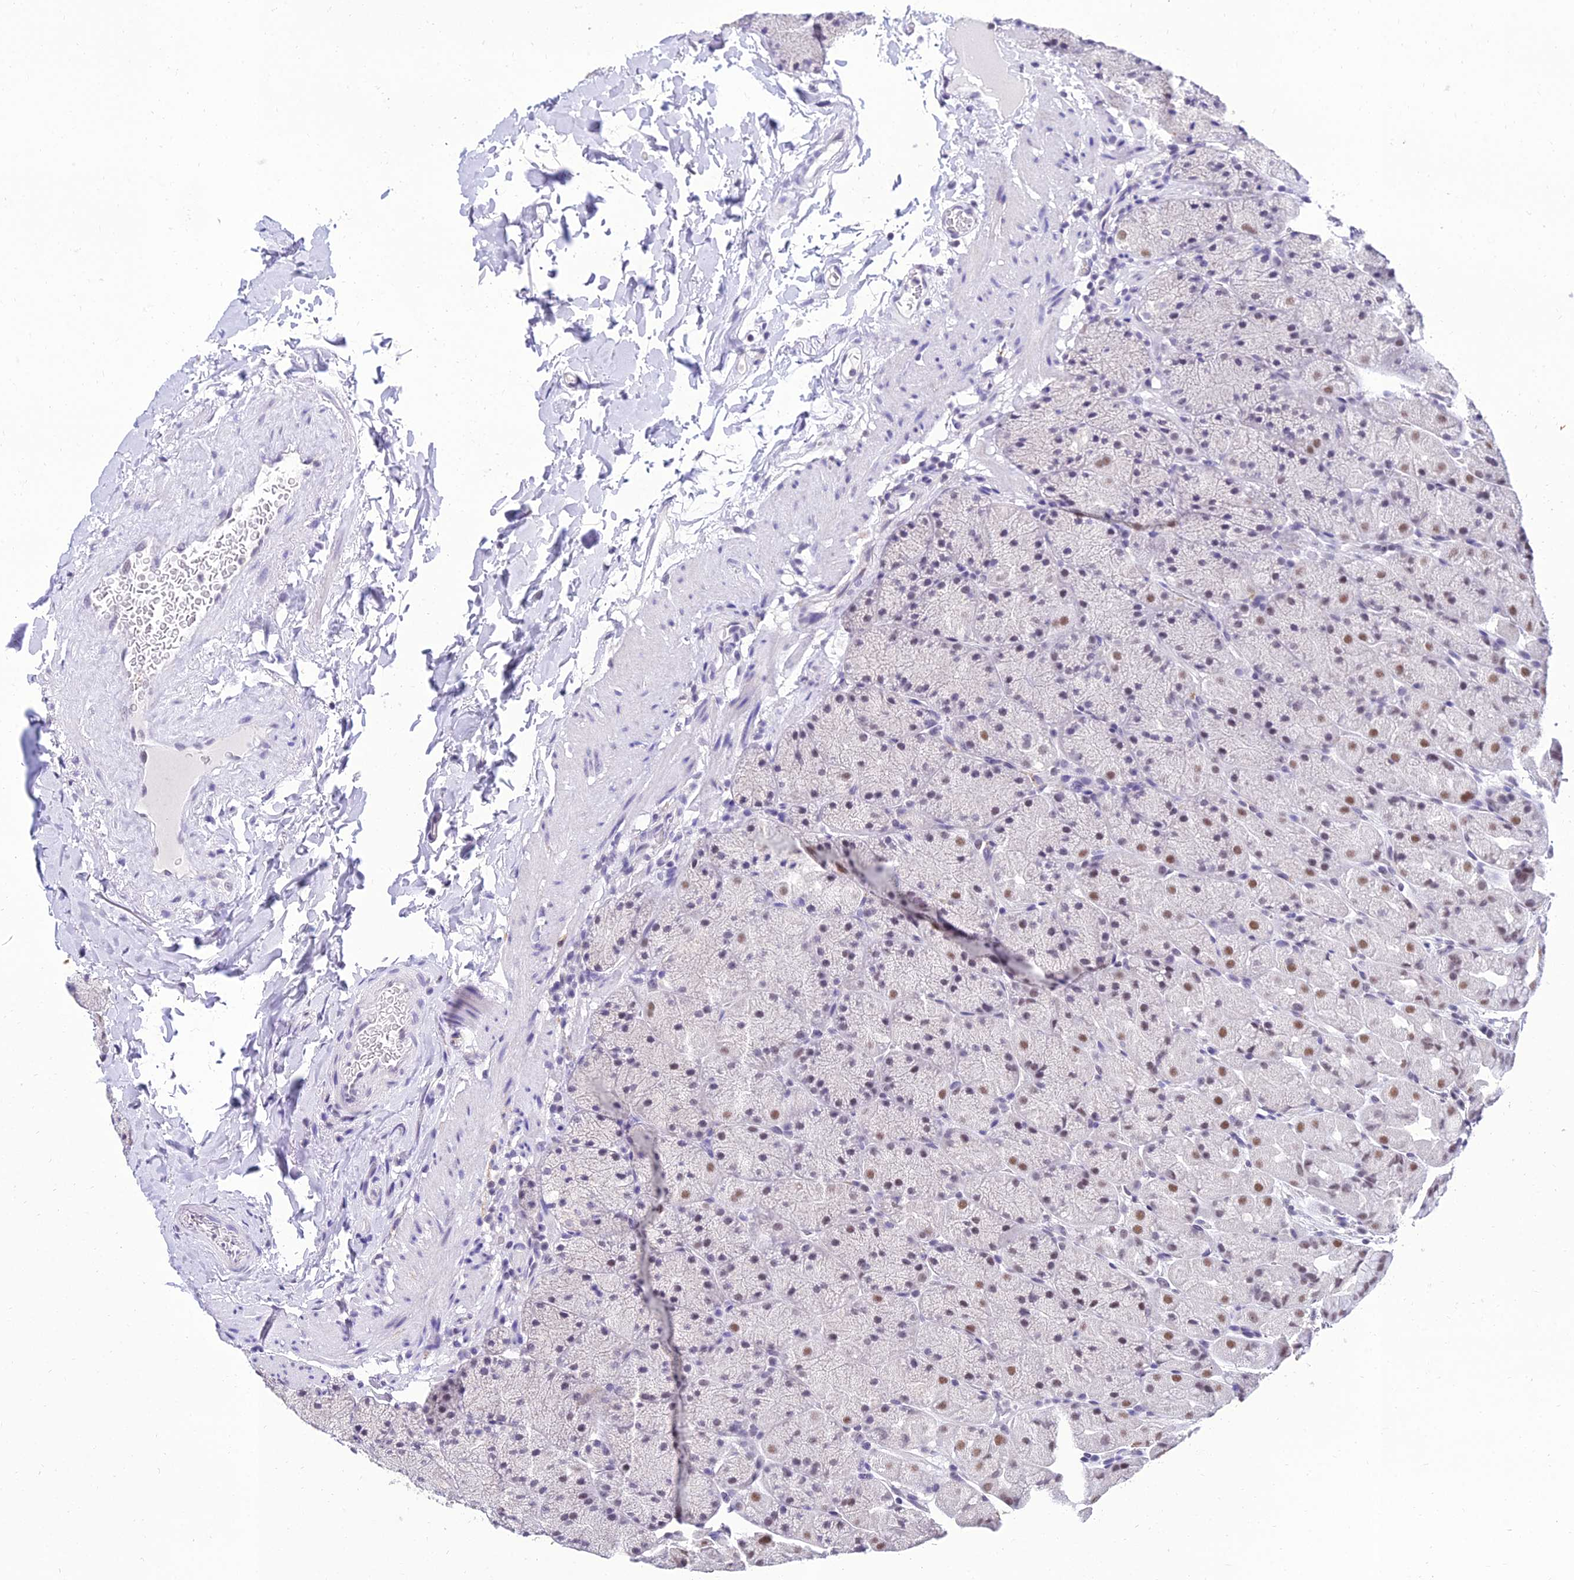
{"staining": {"intensity": "moderate", "quantity": "<25%", "location": "nuclear"}, "tissue": "stomach", "cell_type": "Glandular cells", "image_type": "normal", "snomed": [{"axis": "morphology", "description": "Normal tissue, NOS"}, {"axis": "topography", "description": "Stomach, upper"}, {"axis": "topography", "description": "Stomach, lower"}], "caption": "High-magnification brightfield microscopy of unremarkable stomach stained with DAB (3,3'-diaminobenzidine) (brown) and counterstained with hematoxylin (blue). glandular cells exhibit moderate nuclear staining is present in approximately<25% of cells. The protein is stained brown, and the nuclei are stained in blue (DAB (3,3'-diaminobenzidine) IHC with brightfield microscopy, high magnification).", "gene": "PPP4R2", "patient": {"sex": "male", "age": 67}}